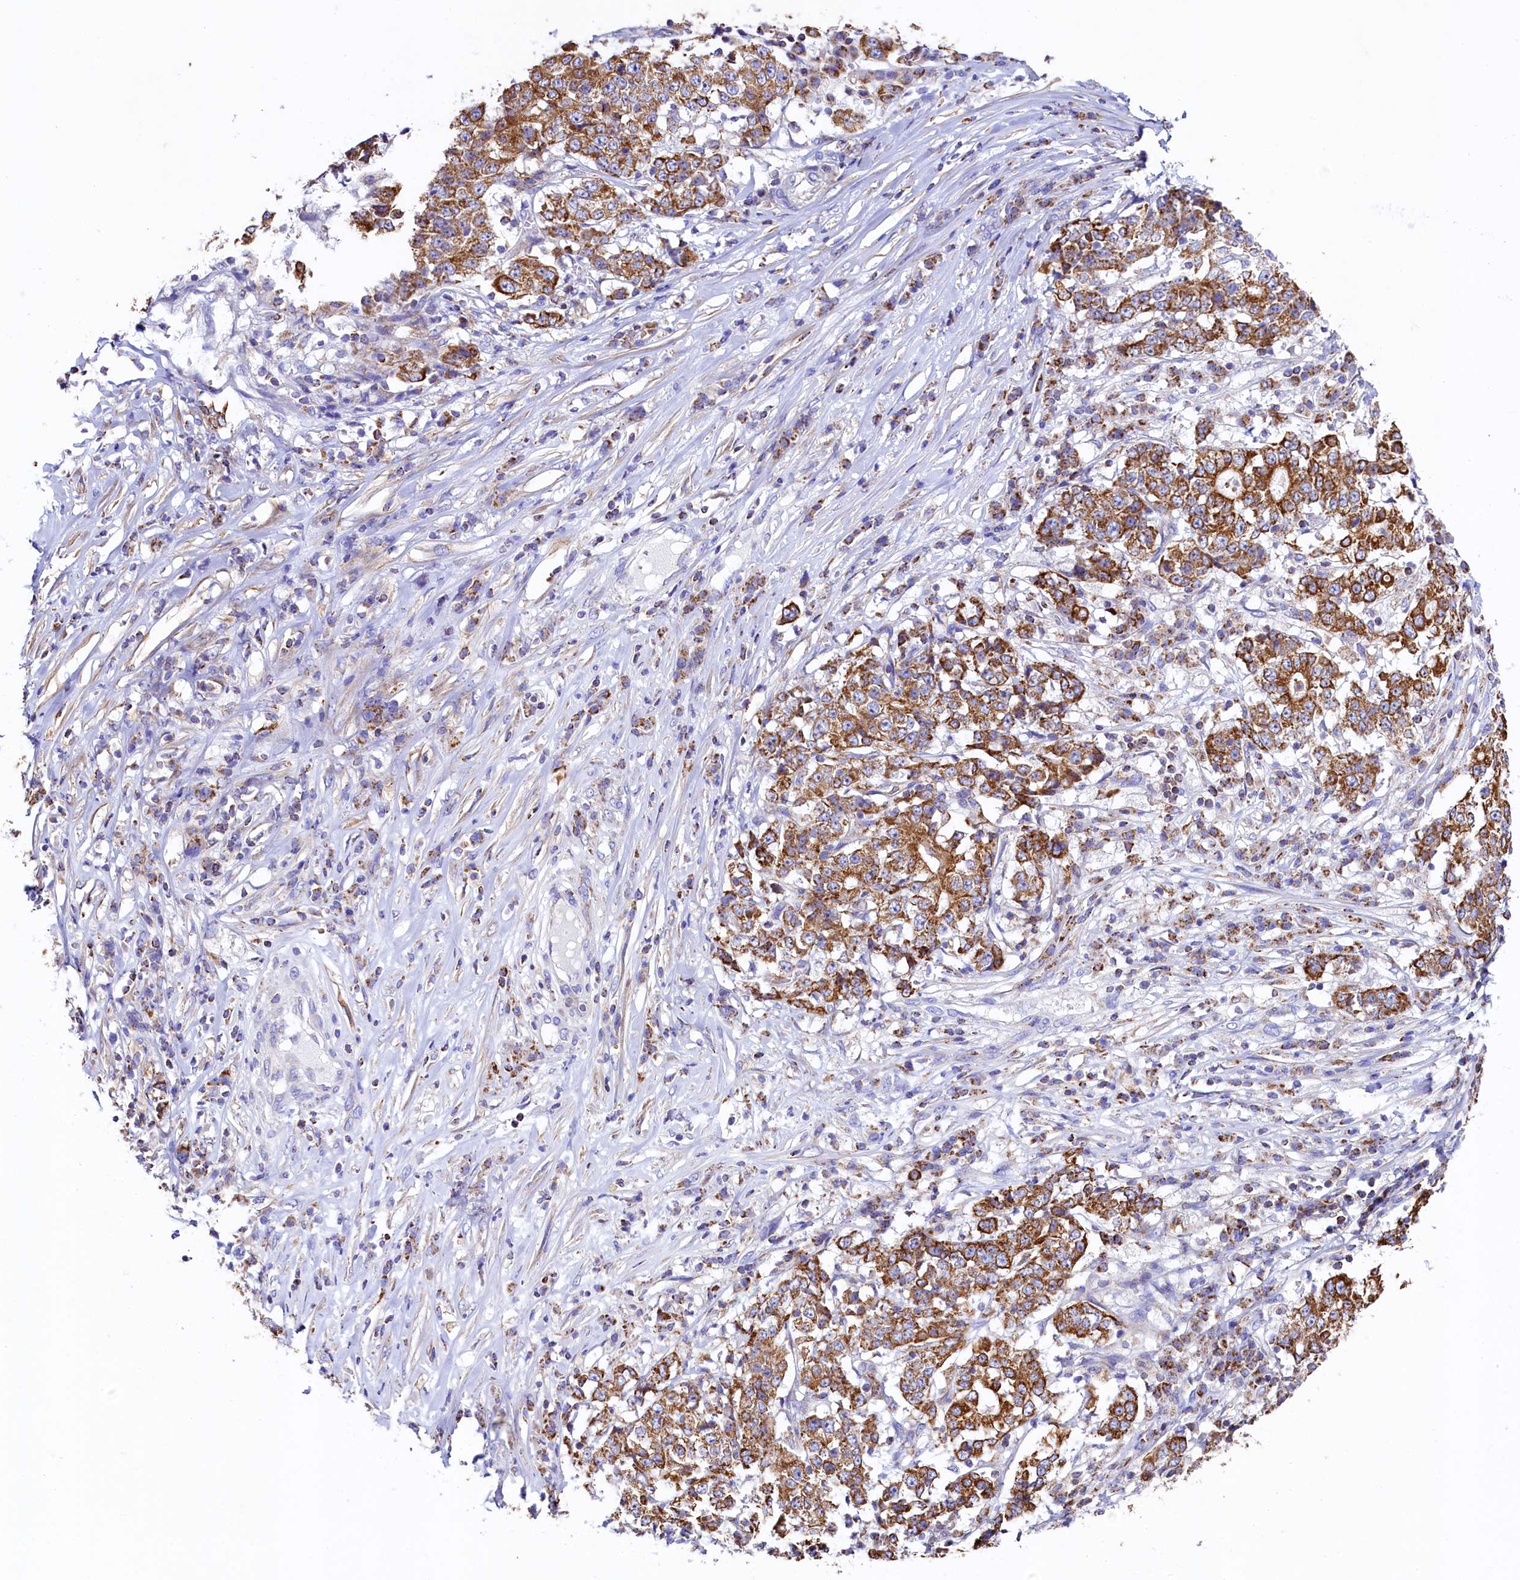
{"staining": {"intensity": "moderate", "quantity": ">75%", "location": "cytoplasmic/membranous"}, "tissue": "stomach cancer", "cell_type": "Tumor cells", "image_type": "cancer", "snomed": [{"axis": "morphology", "description": "Adenocarcinoma, NOS"}, {"axis": "topography", "description": "Stomach"}], "caption": "Human stomach cancer stained with a brown dye shows moderate cytoplasmic/membranous positive expression in approximately >75% of tumor cells.", "gene": "CLYBL", "patient": {"sex": "male", "age": 59}}